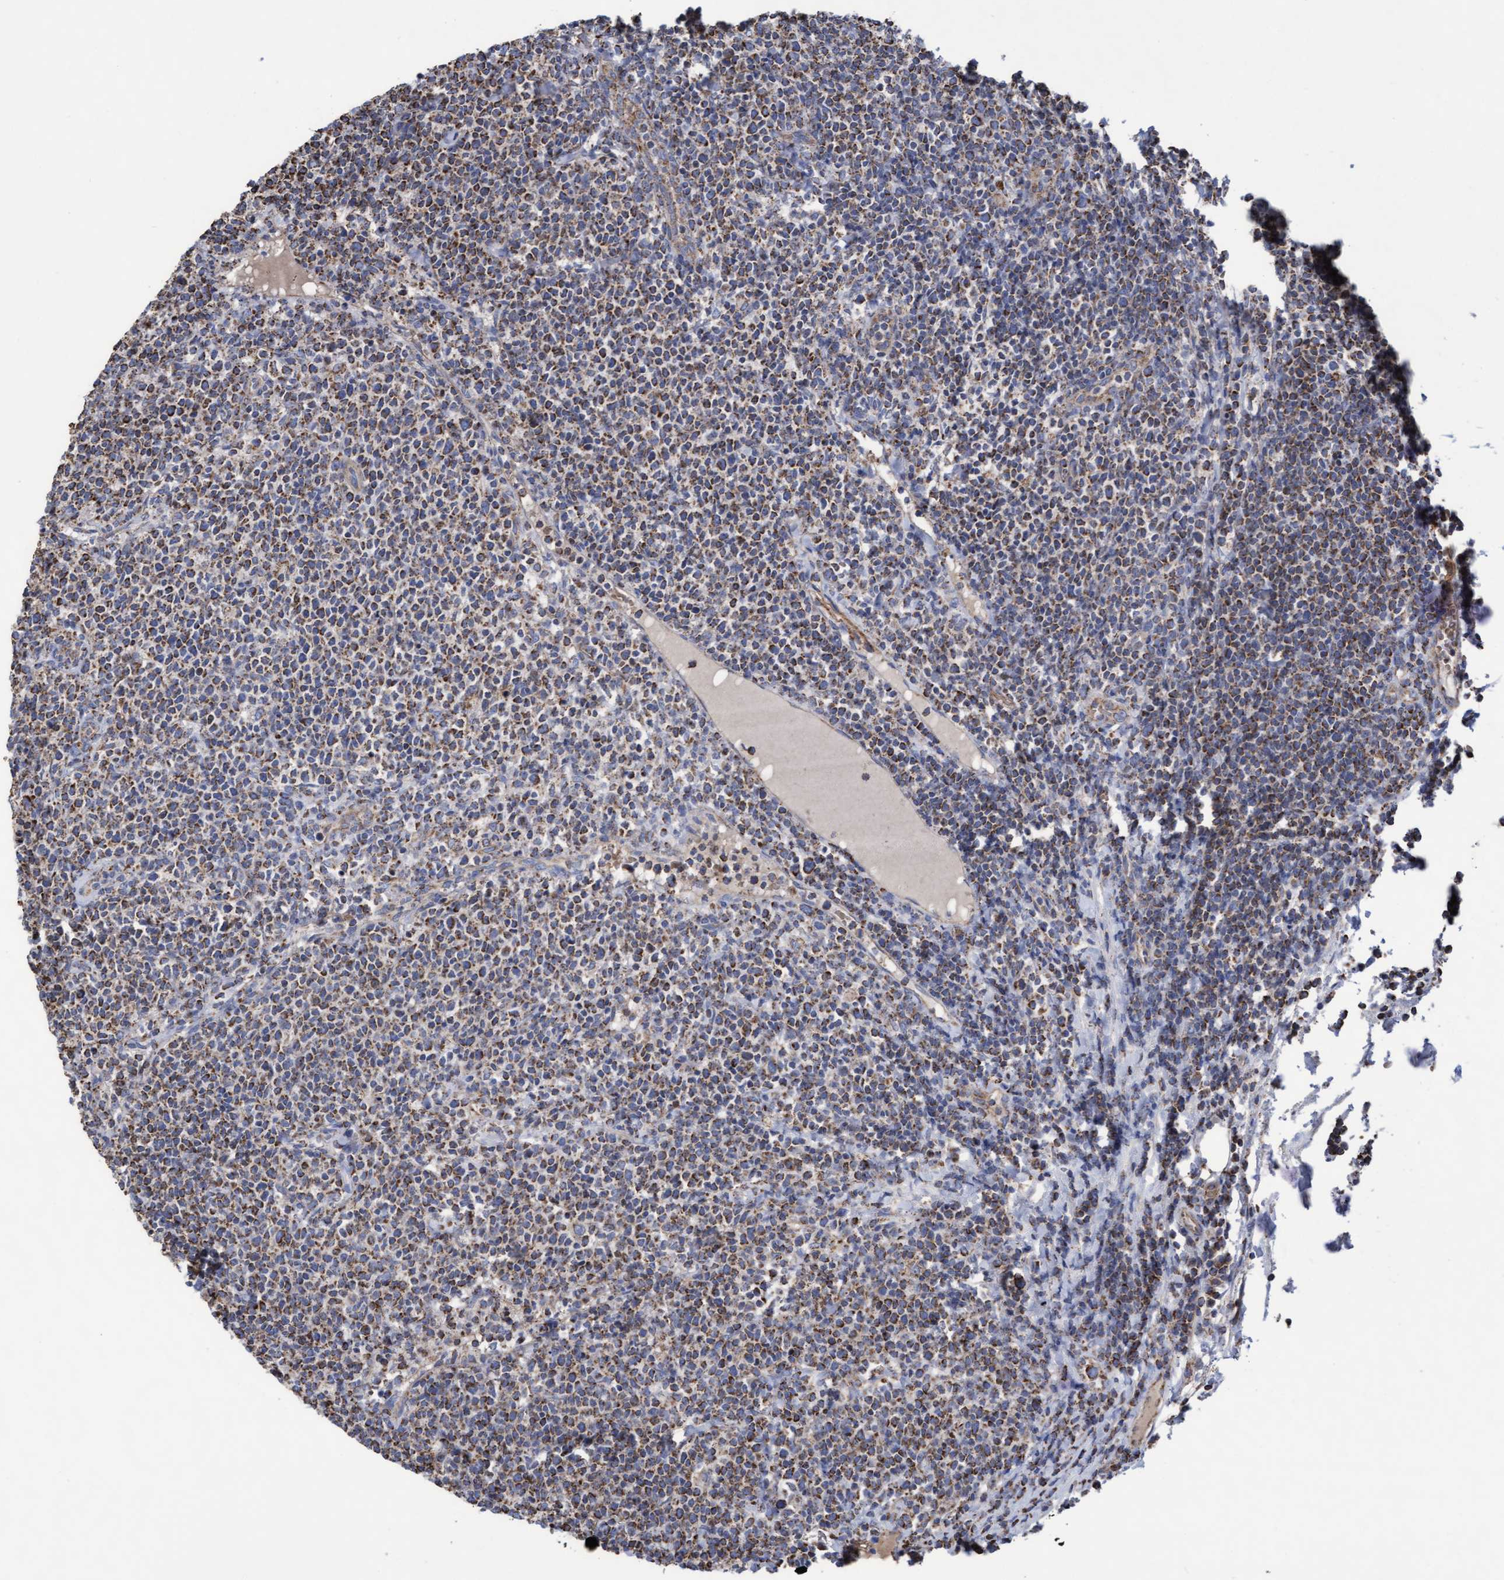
{"staining": {"intensity": "moderate", "quantity": ">75%", "location": "cytoplasmic/membranous"}, "tissue": "lymphoma", "cell_type": "Tumor cells", "image_type": "cancer", "snomed": [{"axis": "morphology", "description": "Malignant lymphoma, non-Hodgkin's type, High grade"}, {"axis": "topography", "description": "Lymph node"}], "caption": "This image displays immunohistochemistry staining of high-grade malignant lymphoma, non-Hodgkin's type, with medium moderate cytoplasmic/membranous positivity in approximately >75% of tumor cells.", "gene": "COBL", "patient": {"sex": "male", "age": 61}}